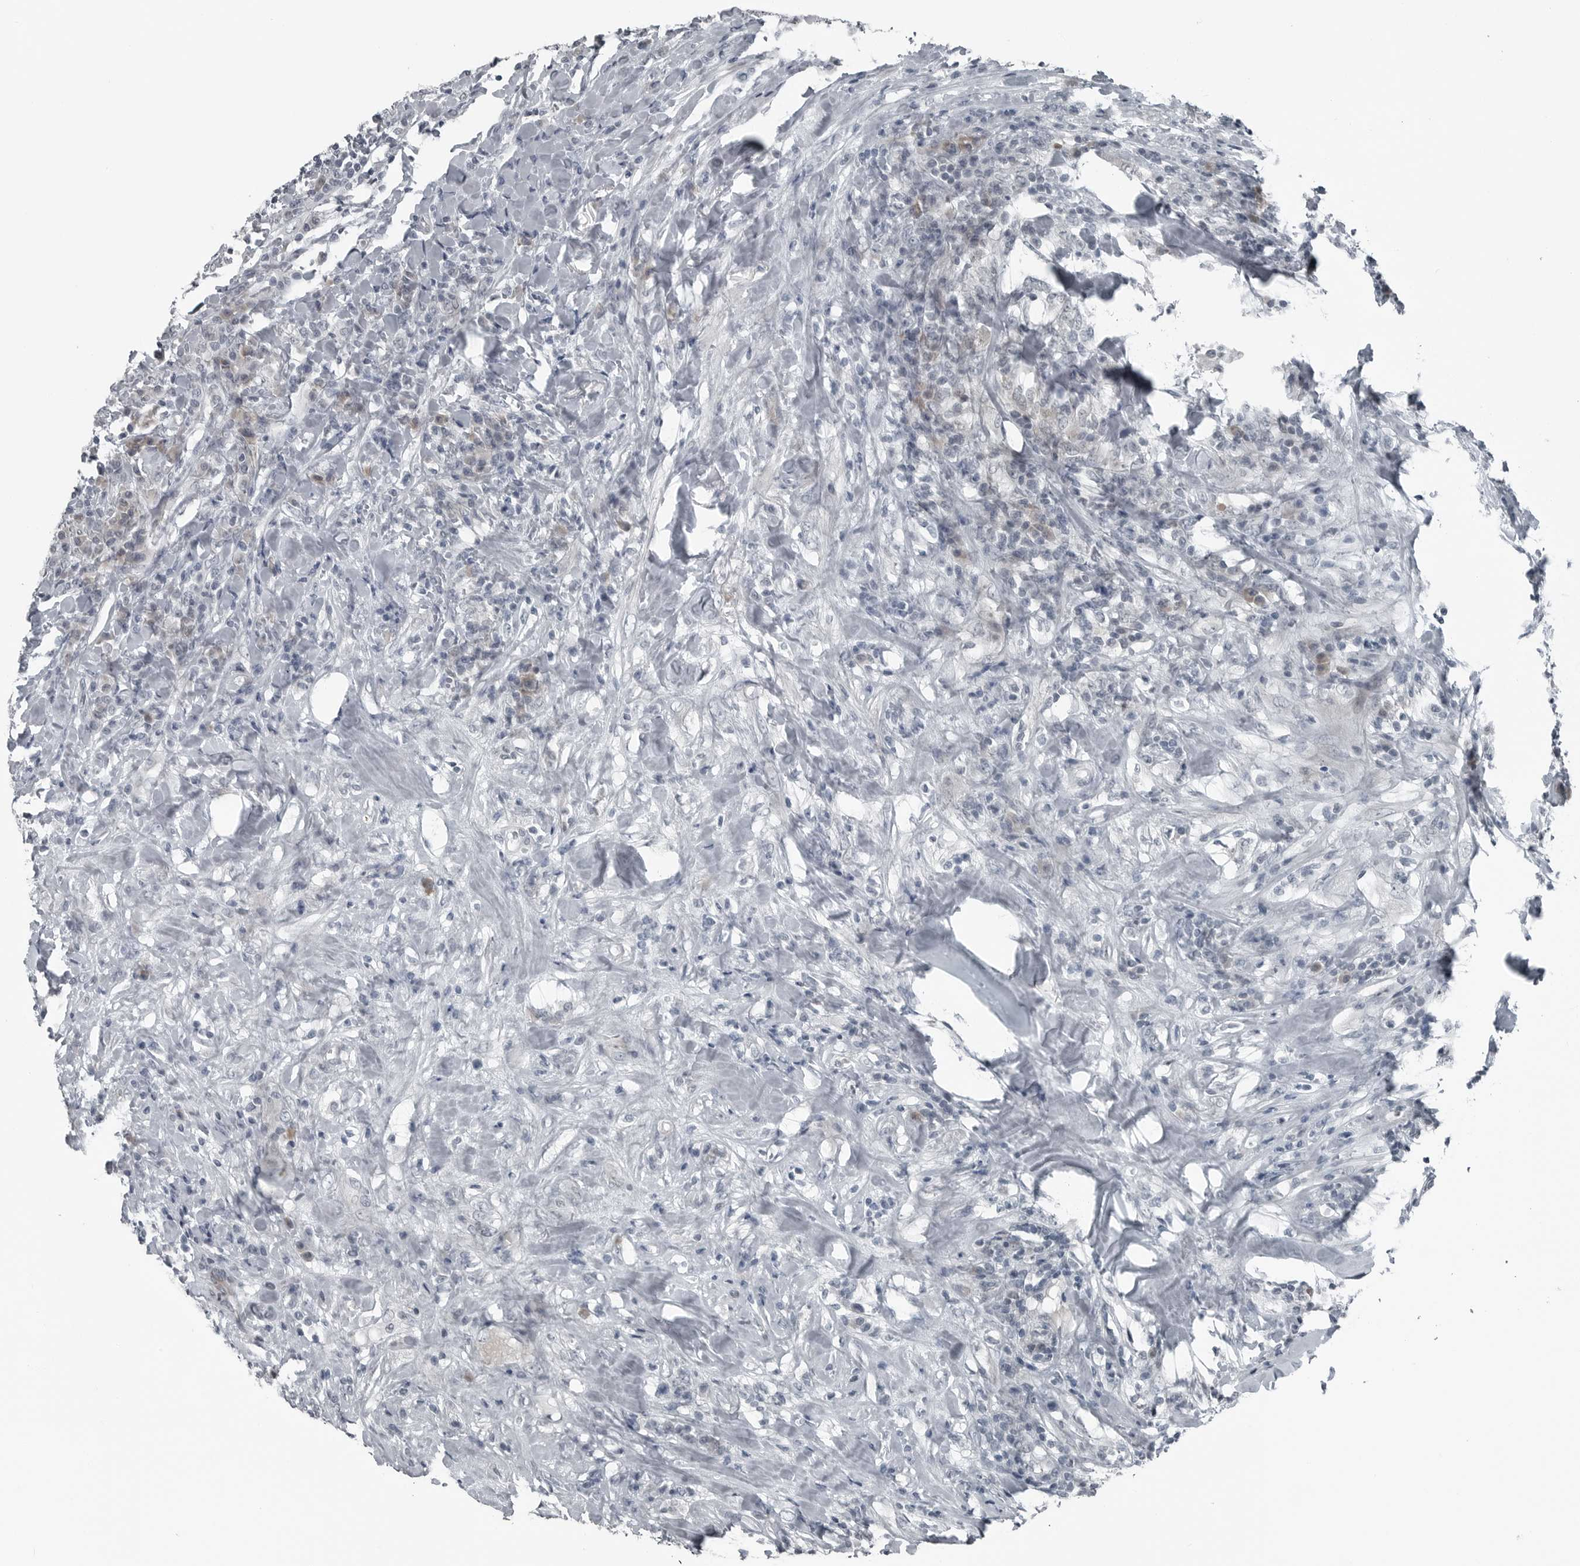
{"staining": {"intensity": "negative", "quantity": "none", "location": "none"}, "tissue": "breast cancer", "cell_type": "Tumor cells", "image_type": "cancer", "snomed": [{"axis": "morphology", "description": "Duct carcinoma"}, {"axis": "topography", "description": "Breast"}], "caption": "Immunohistochemistry (IHC) image of breast infiltrating ductal carcinoma stained for a protein (brown), which exhibits no staining in tumor cells.", "gene": "DNAAF11", "patient": {"sex": "female", "age": 37}}